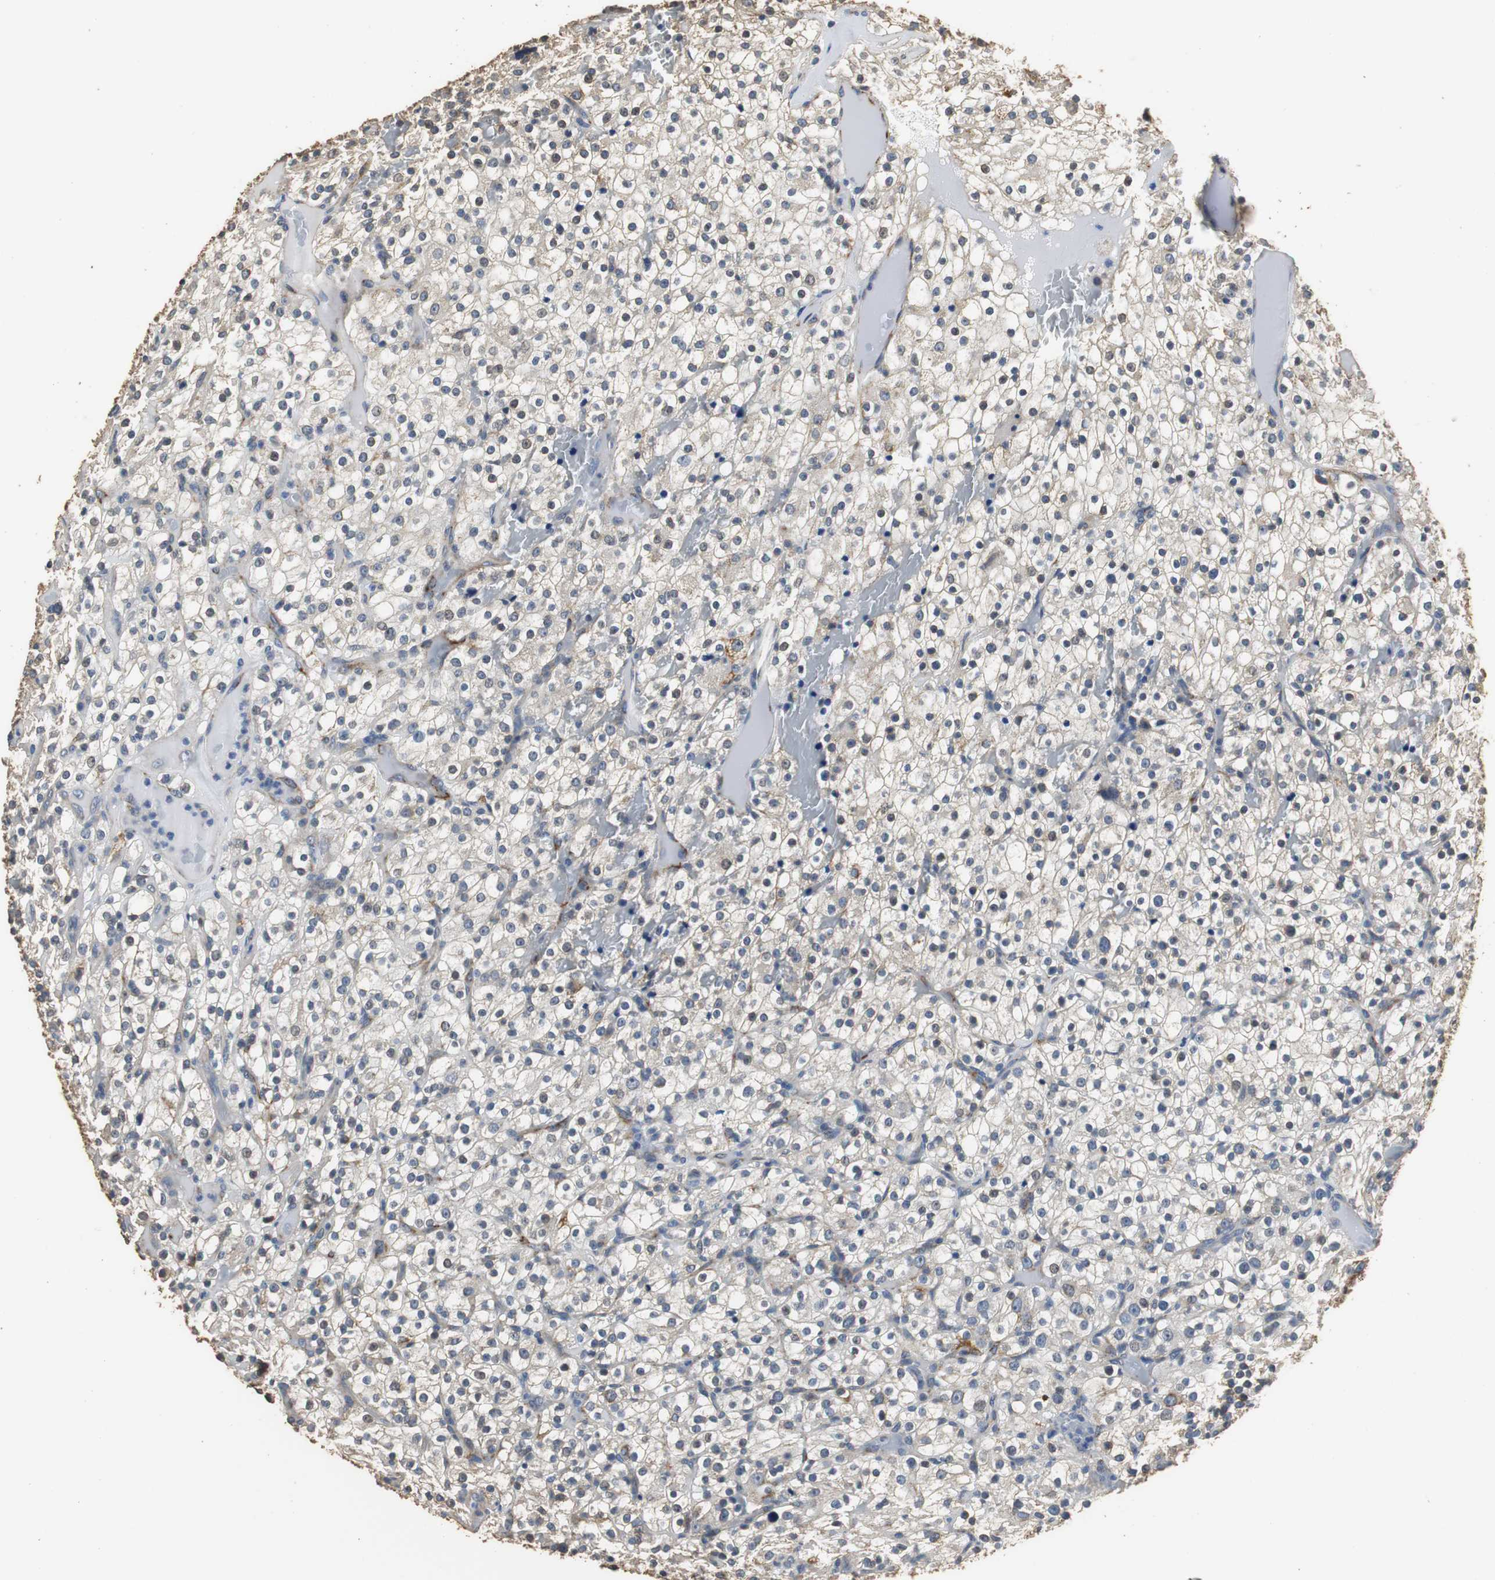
{"staining": {"intensity": "moderate", "quantity": ">75%", "location": "cytoplasmic/membranous"}, "tissue": "renal cancer", "cell_type": "Tumor cells", "image_type": "cancer", "snomed": [{"axis": "morphology", "description": "Normal tissue, NOS"}, {"axis": "morphology", "description": "Adenocarcinoma, NOS"}, {"axis": "topography", "description": "Kidney"}], "caption": "Protein staining reveals moderate cytoplasmic/membranous staining in approximately >75% of tumor cells in renal cancer.", "gene": "HMGCL", "patient": {"sex": "female", "age": 72}}